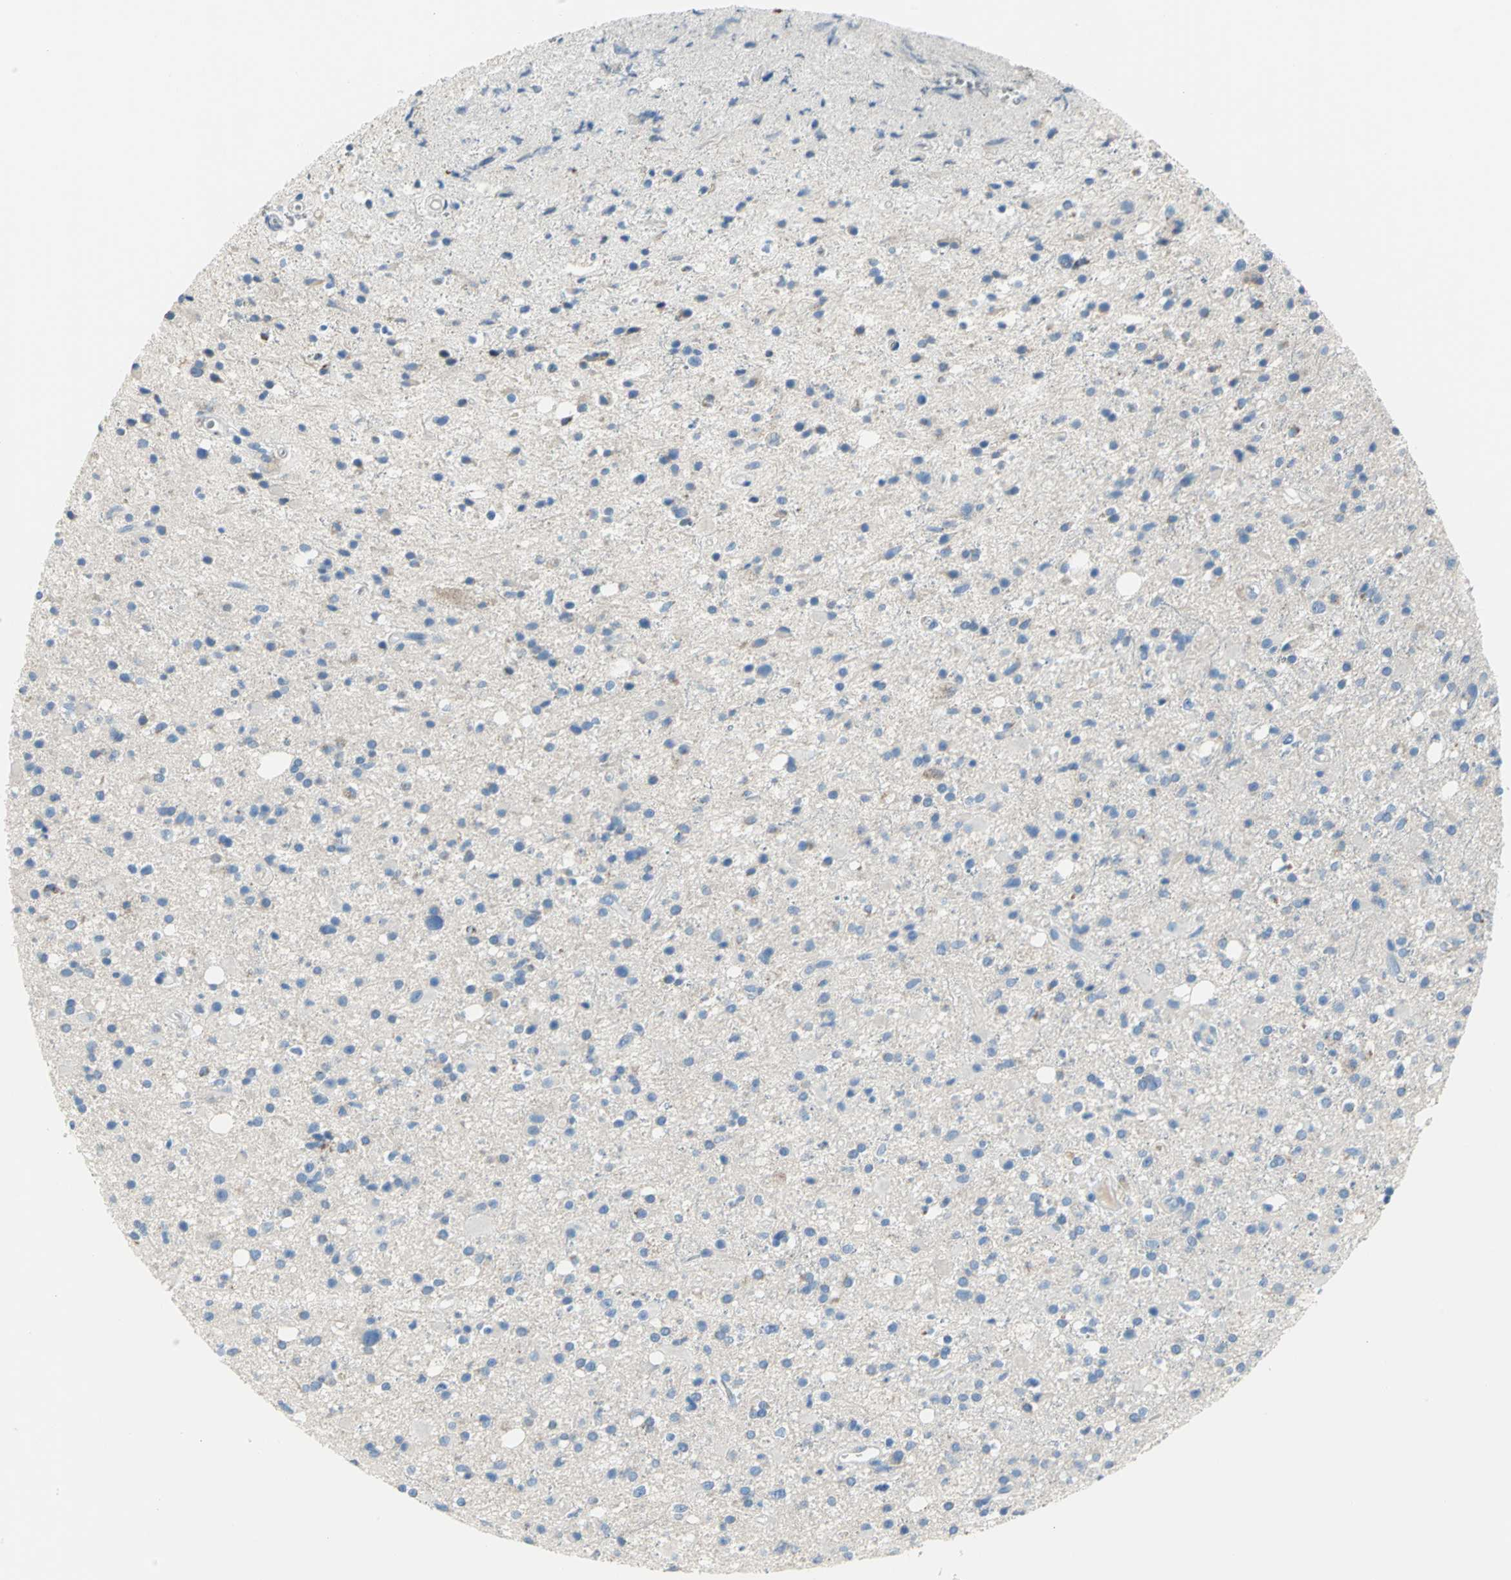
{"staining": {"intensity": "negative", "quantity": "none", "location": "none"}, "tissue": "glioma", "cell_type": "Tumor cells", "image_type": "cancer", "snomed": [{"axis": "morphology", "description": "Glioma, malignant, High grade"}, {"axis": "topography", "description": "Brain"}], "caption": "High magnification brightfield microscopy of malignant glioma (high-grade) stained with DAB (3,3'-diaminobenzidine) (brown) and counterstained with hematoxylin (blue): tumor cells show no significant expression.", "gene": "ALOX15", "patient": {"sex": "male", "age": 33}}